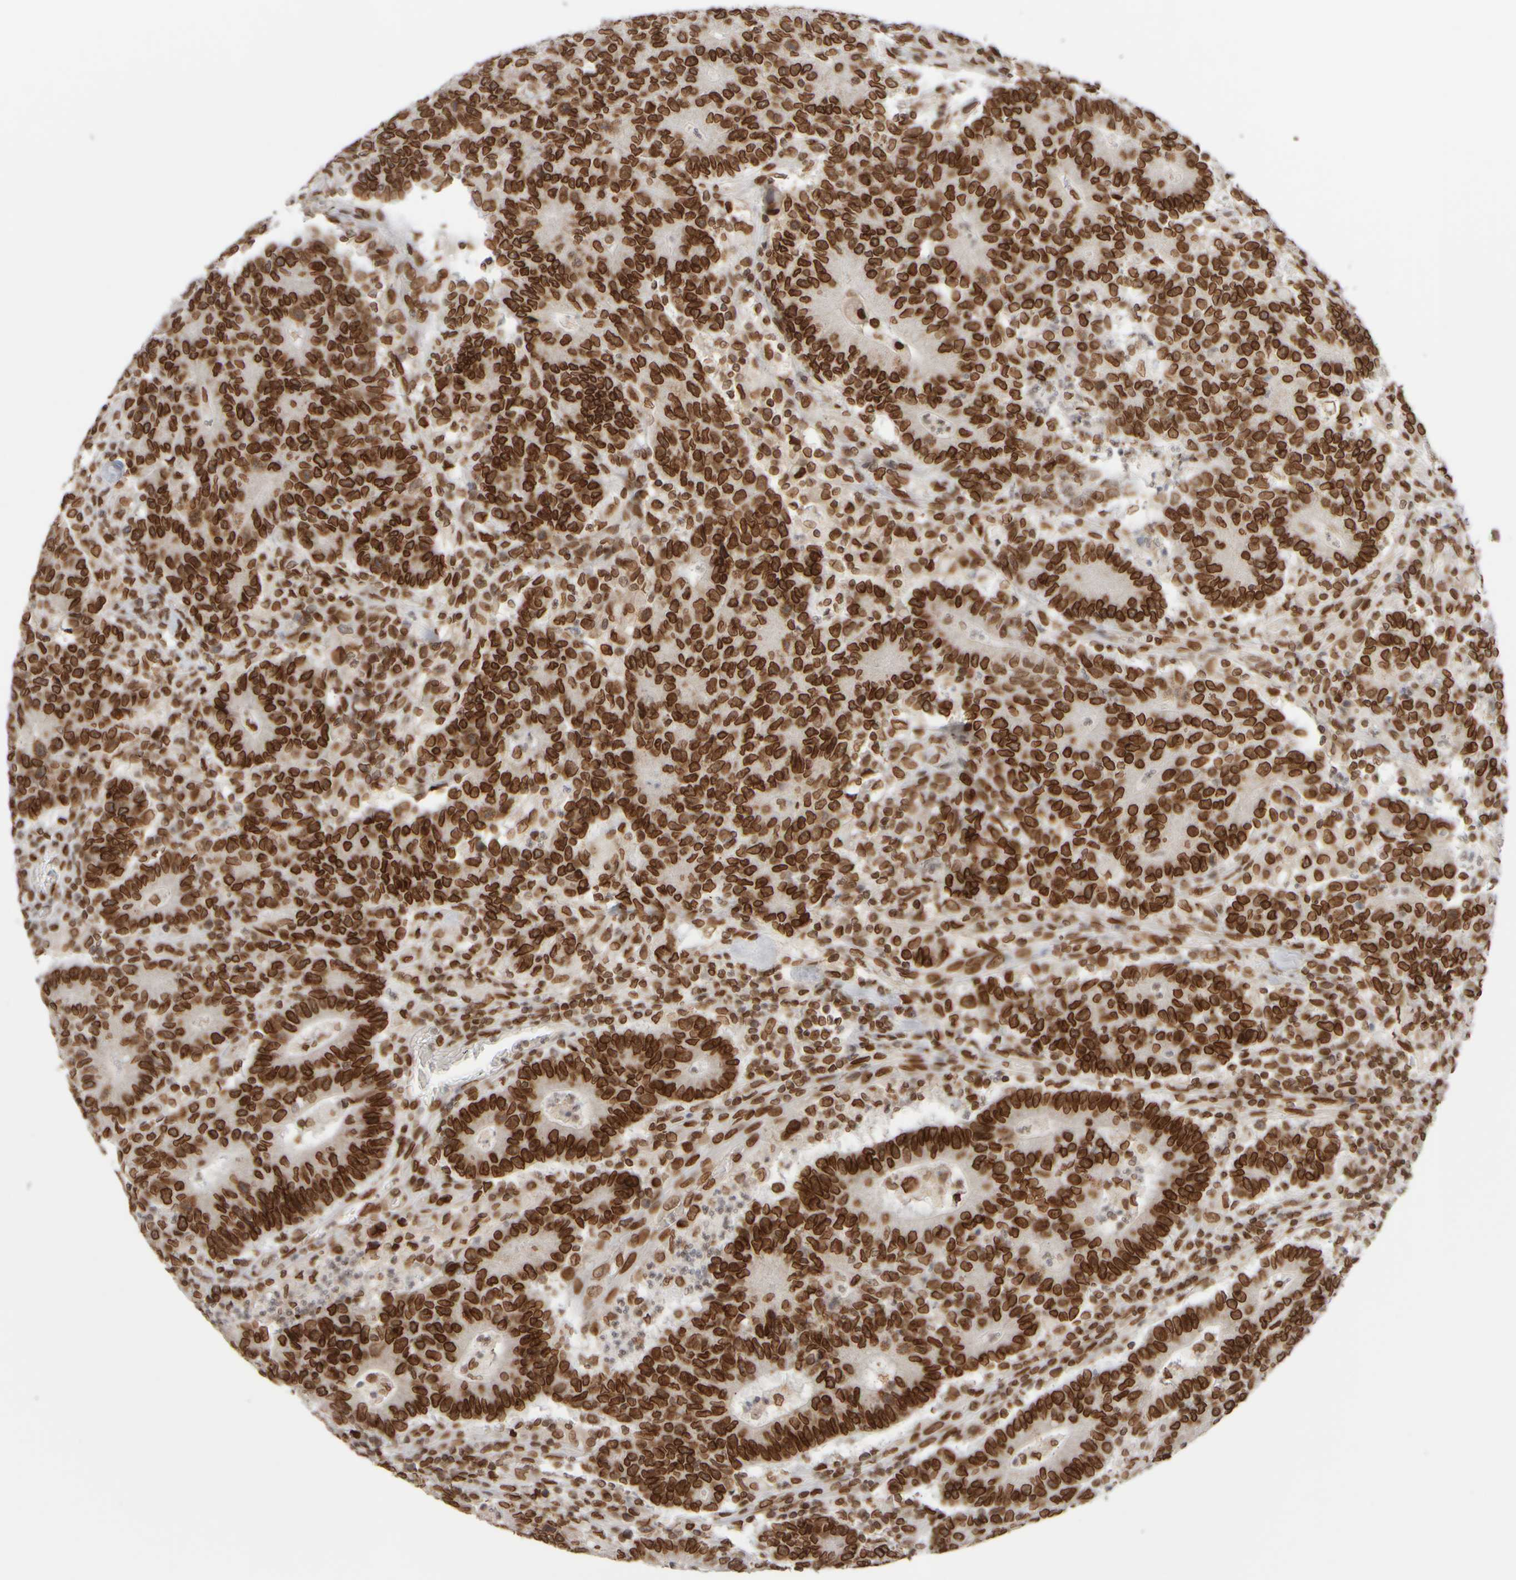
{"staining": {"intensity": "strong", "quantity": ">75%", "location": "cytoplasmic/membranous,nuclear"}, "tissue": "colorectal cancer", "cell_type": "Tumor cells", "image_type": "cancer", "snomed": [{"axis": "morphology", "description": "Normal tissue, NOS"}, {"axis": "morphology", "description": "Adenocarcinoma, NOS"}, {"axis": "topography", "description": "Colon"}], "caption": "Protein analysis of colorectal cancer tissue displays strong cytoplasmic/membranous and nuclear staining in approximately >75% of tumor cells.", "gene": "ZC3HC1", "patient": {"sex": "female", "age": 75}}